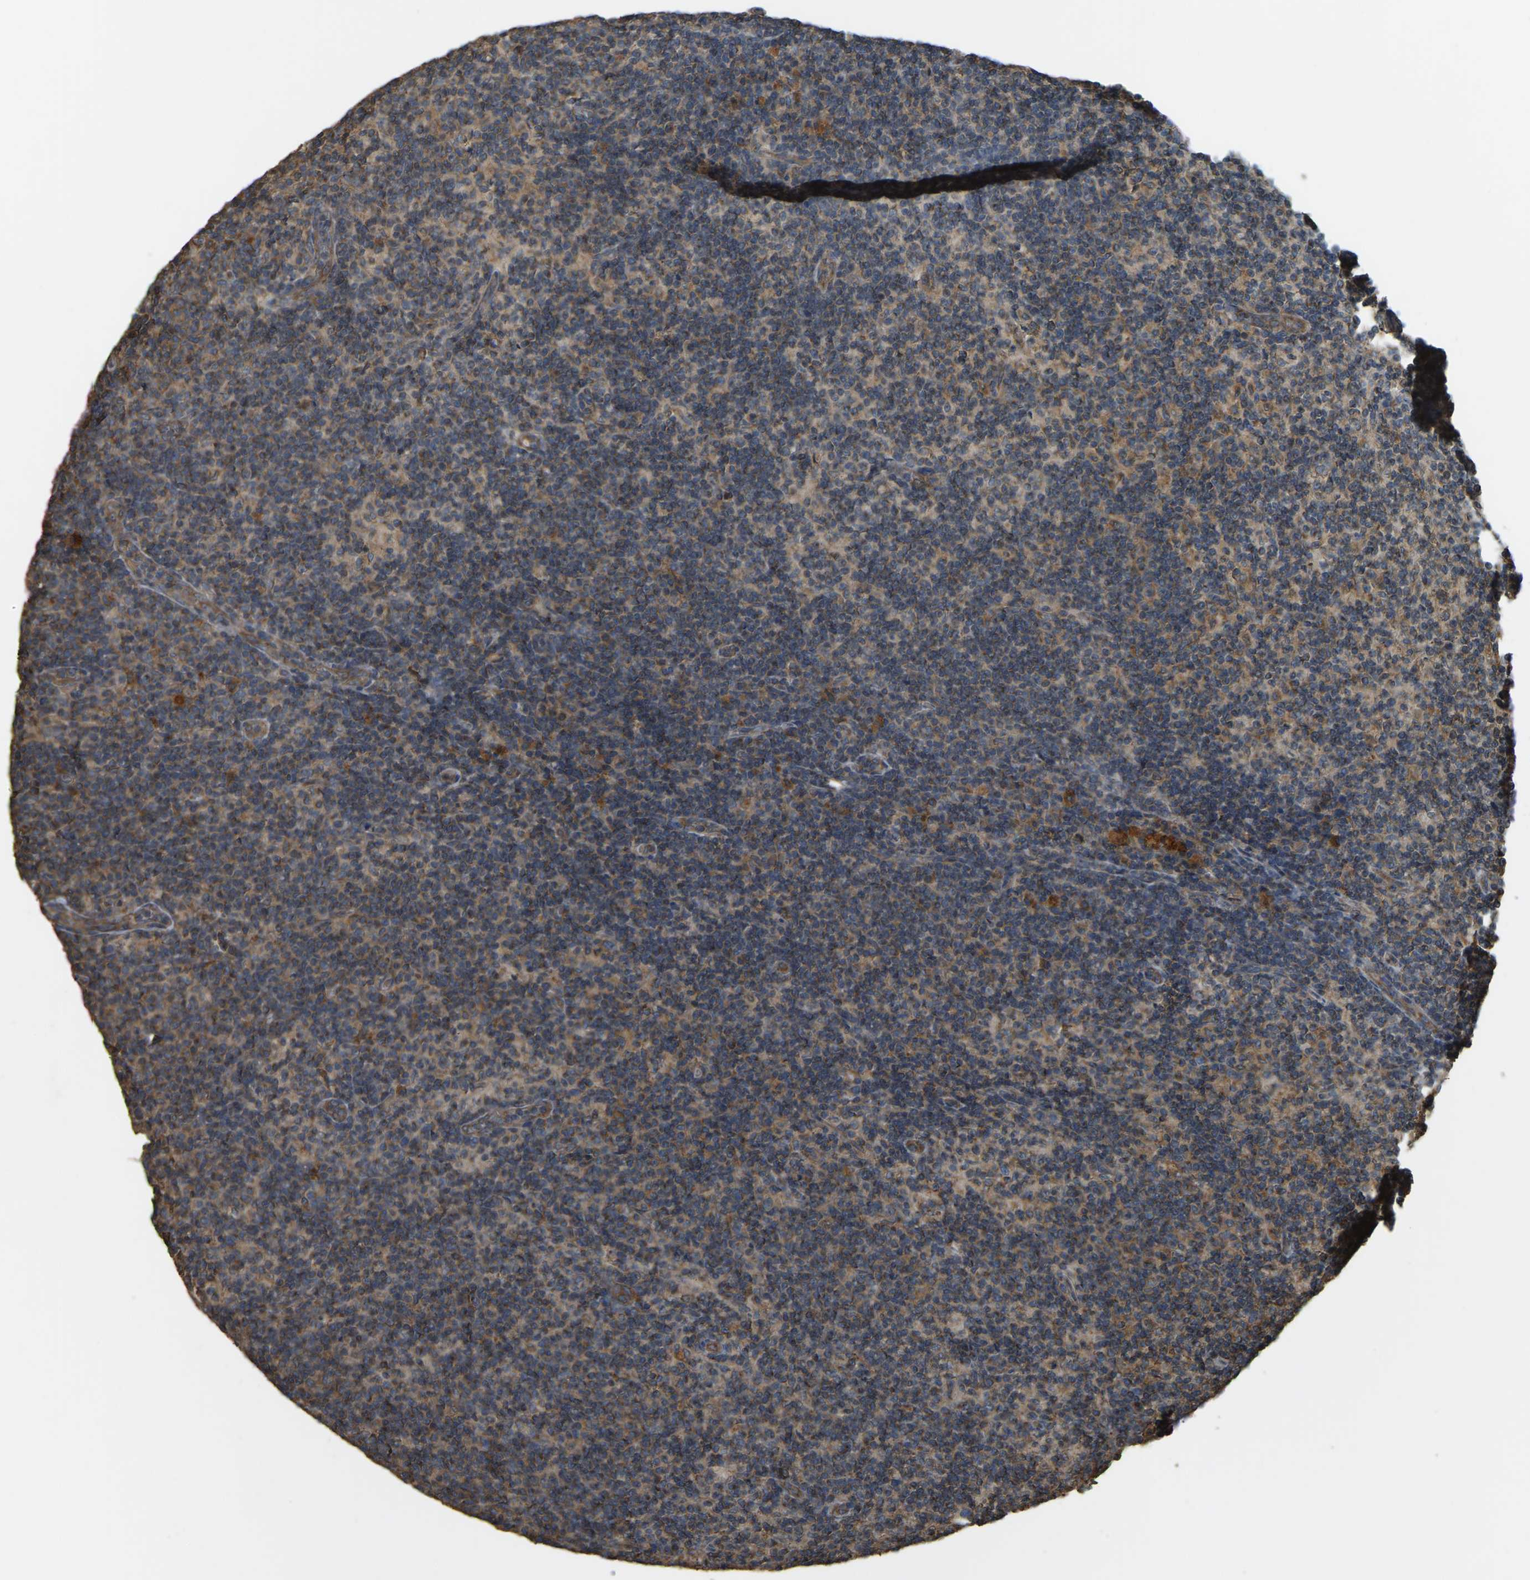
{"staining": {"intensity": "moderate", "quantity": ">75%", "location": "cytoplasmic/membranous"}, "tissue": "lymph node", "cell_type": "Germinal center cells", "image_type": "normal", "snomed": [{"axis": "morphology", "description": "Normal tissue, NOS"}, {"axis": "morphology", "description": "Inflammation, NOS"}, {"axis": "topography", "description": "Lymph node"}], "caption": "An immunohistochemistry (IHC) histopathology image of normal tissue is shown. Protein staining in brown highlights moderate cytoplasmic/membranous positivity in lymph node within germinal center cells.", "gene": "GNG2", "patient": {"sex": "male", "age": 55}}